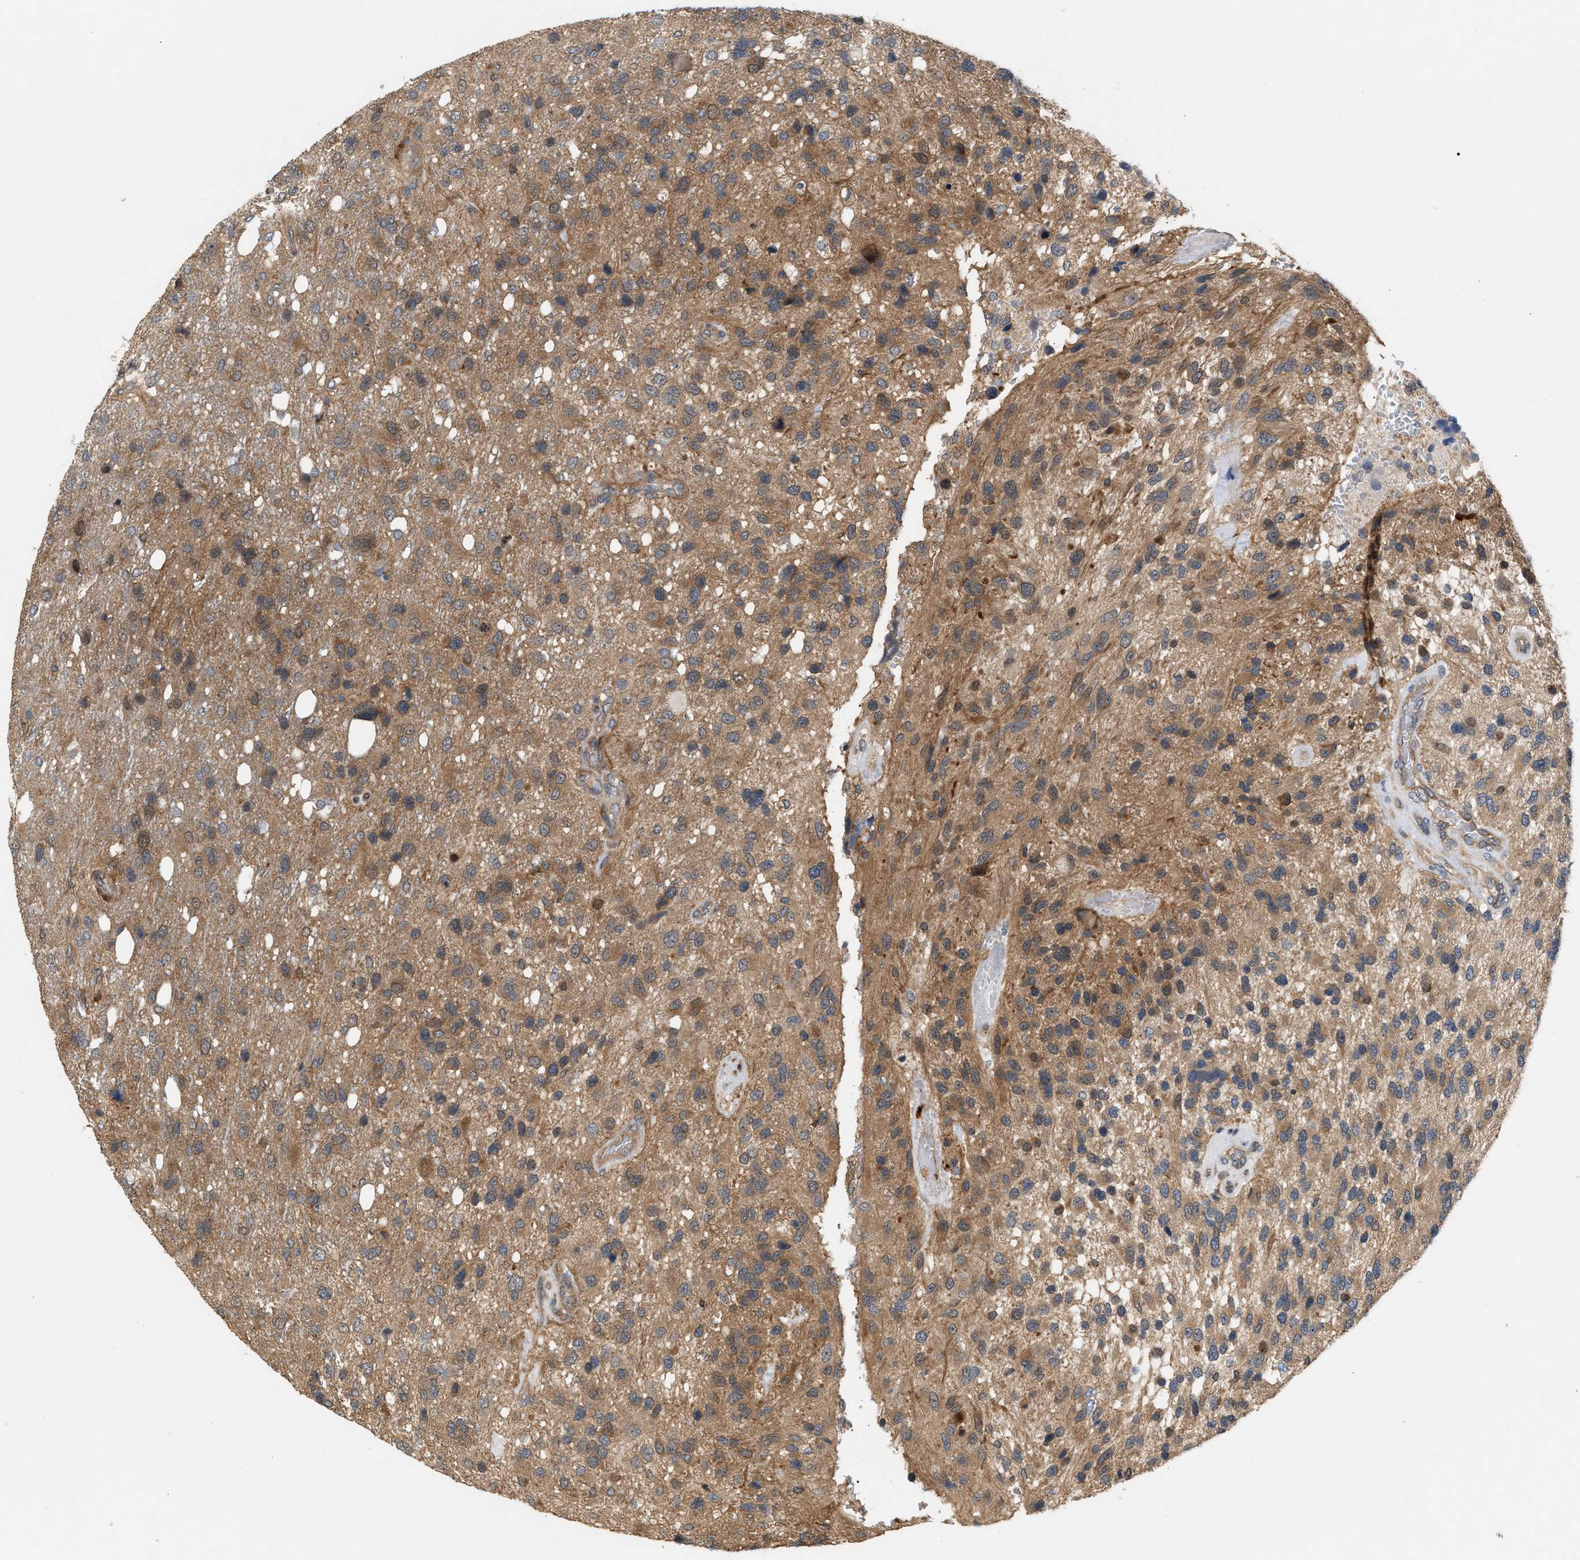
{"staining": {"intensity": "moderate", "quantity": ">75%", "location": "cytoplasmic/membranous"}, "tissue": "glioma", "cell_type": "Tumor cells", "image_type": "cancer", "snomed": [{"axis": "morphology", "description": "Glioma, malignant, High grade"}, {"axis": "topography", "description": "Brain"}], "caption": "Protein positivity by IHC demonstrates moderate cytoplasmic/membranous expression in about >75% of tumor cells in glioma. (IHC, brightfield microscopy, high magnification).", "gene": "GLOD4", "patient": {"sex": "female", "age": 58}}